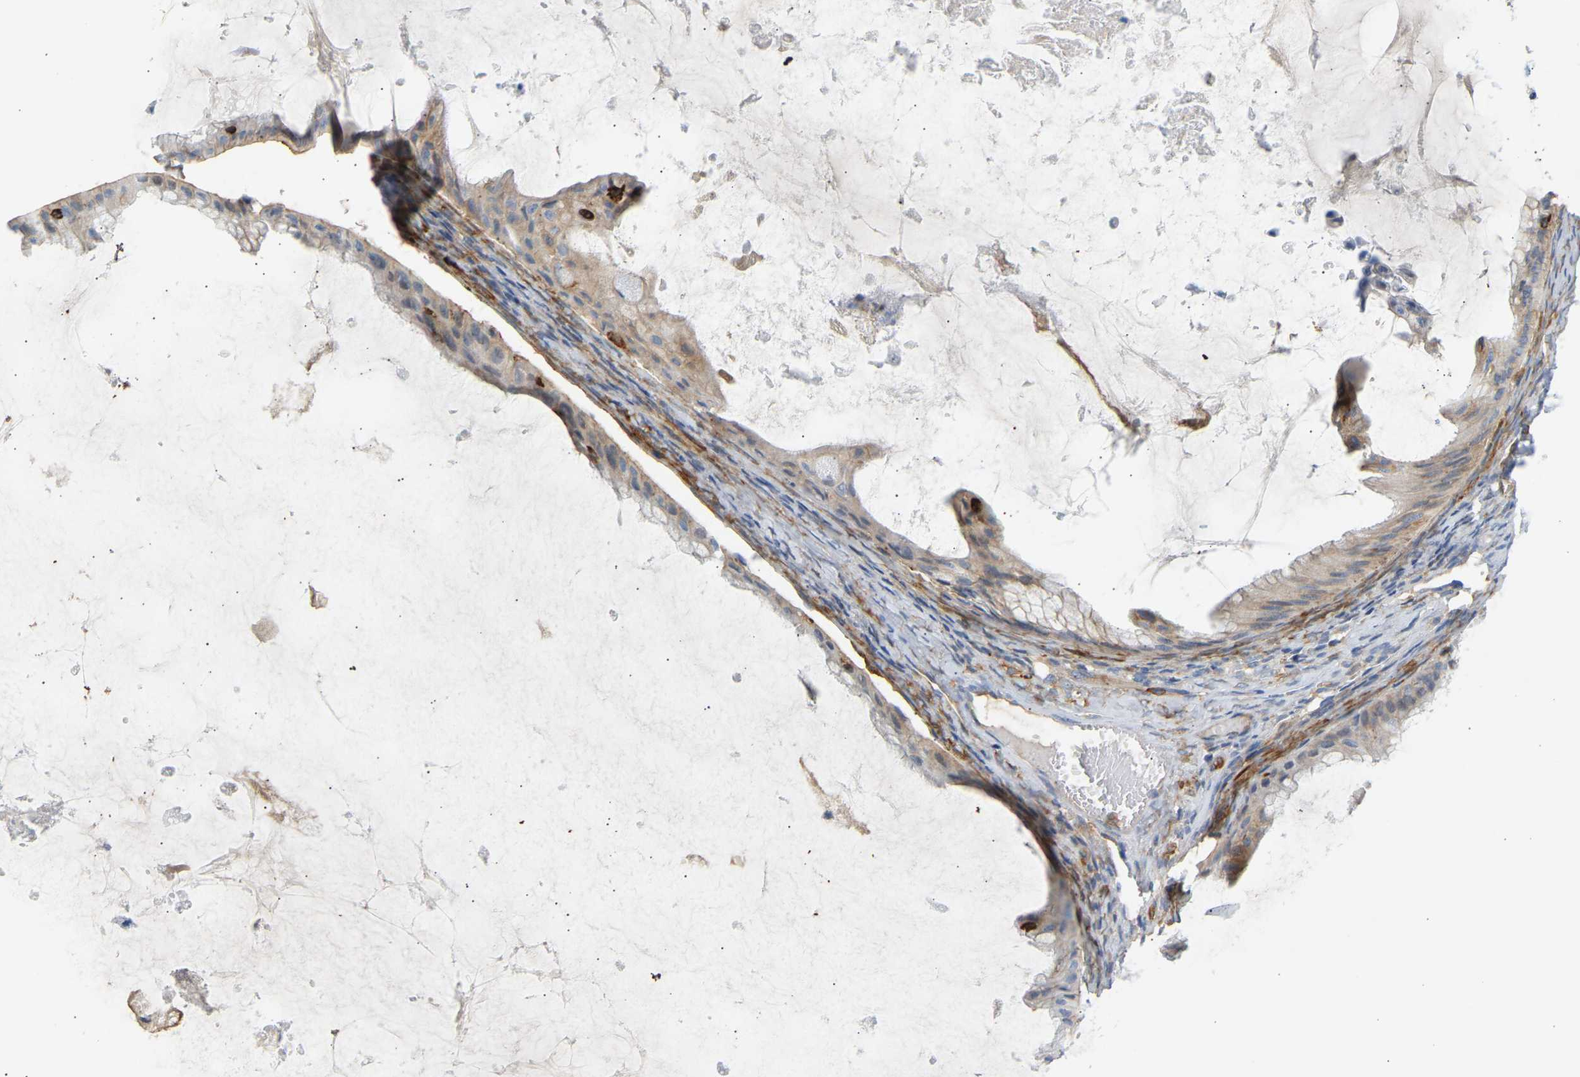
{"staining": {"intensity": "weak", "quantity": "<25%", "location": "cytoplasmic/membranous"}, "tissue": "ovarian cancer", "cell_type": "Tumor cells", "image_type": "cancer", "snomed": [{"axis": "morphology", "description": "Cystadenocarcinoma, mucinous, NOS"}, {"axis": "topography", "description": "Ovary"}], "caption": "This is a micrograph of IHC staining of ovarian mucinous cystadenocarcinoma, which shows no expression in tumor cells. The staining is performed using DAB brown chromogen with nuclei counter-stained in using hematoxylin.", "gene": "FNBP1", "patient": {"sex": "female", "age": 61}}